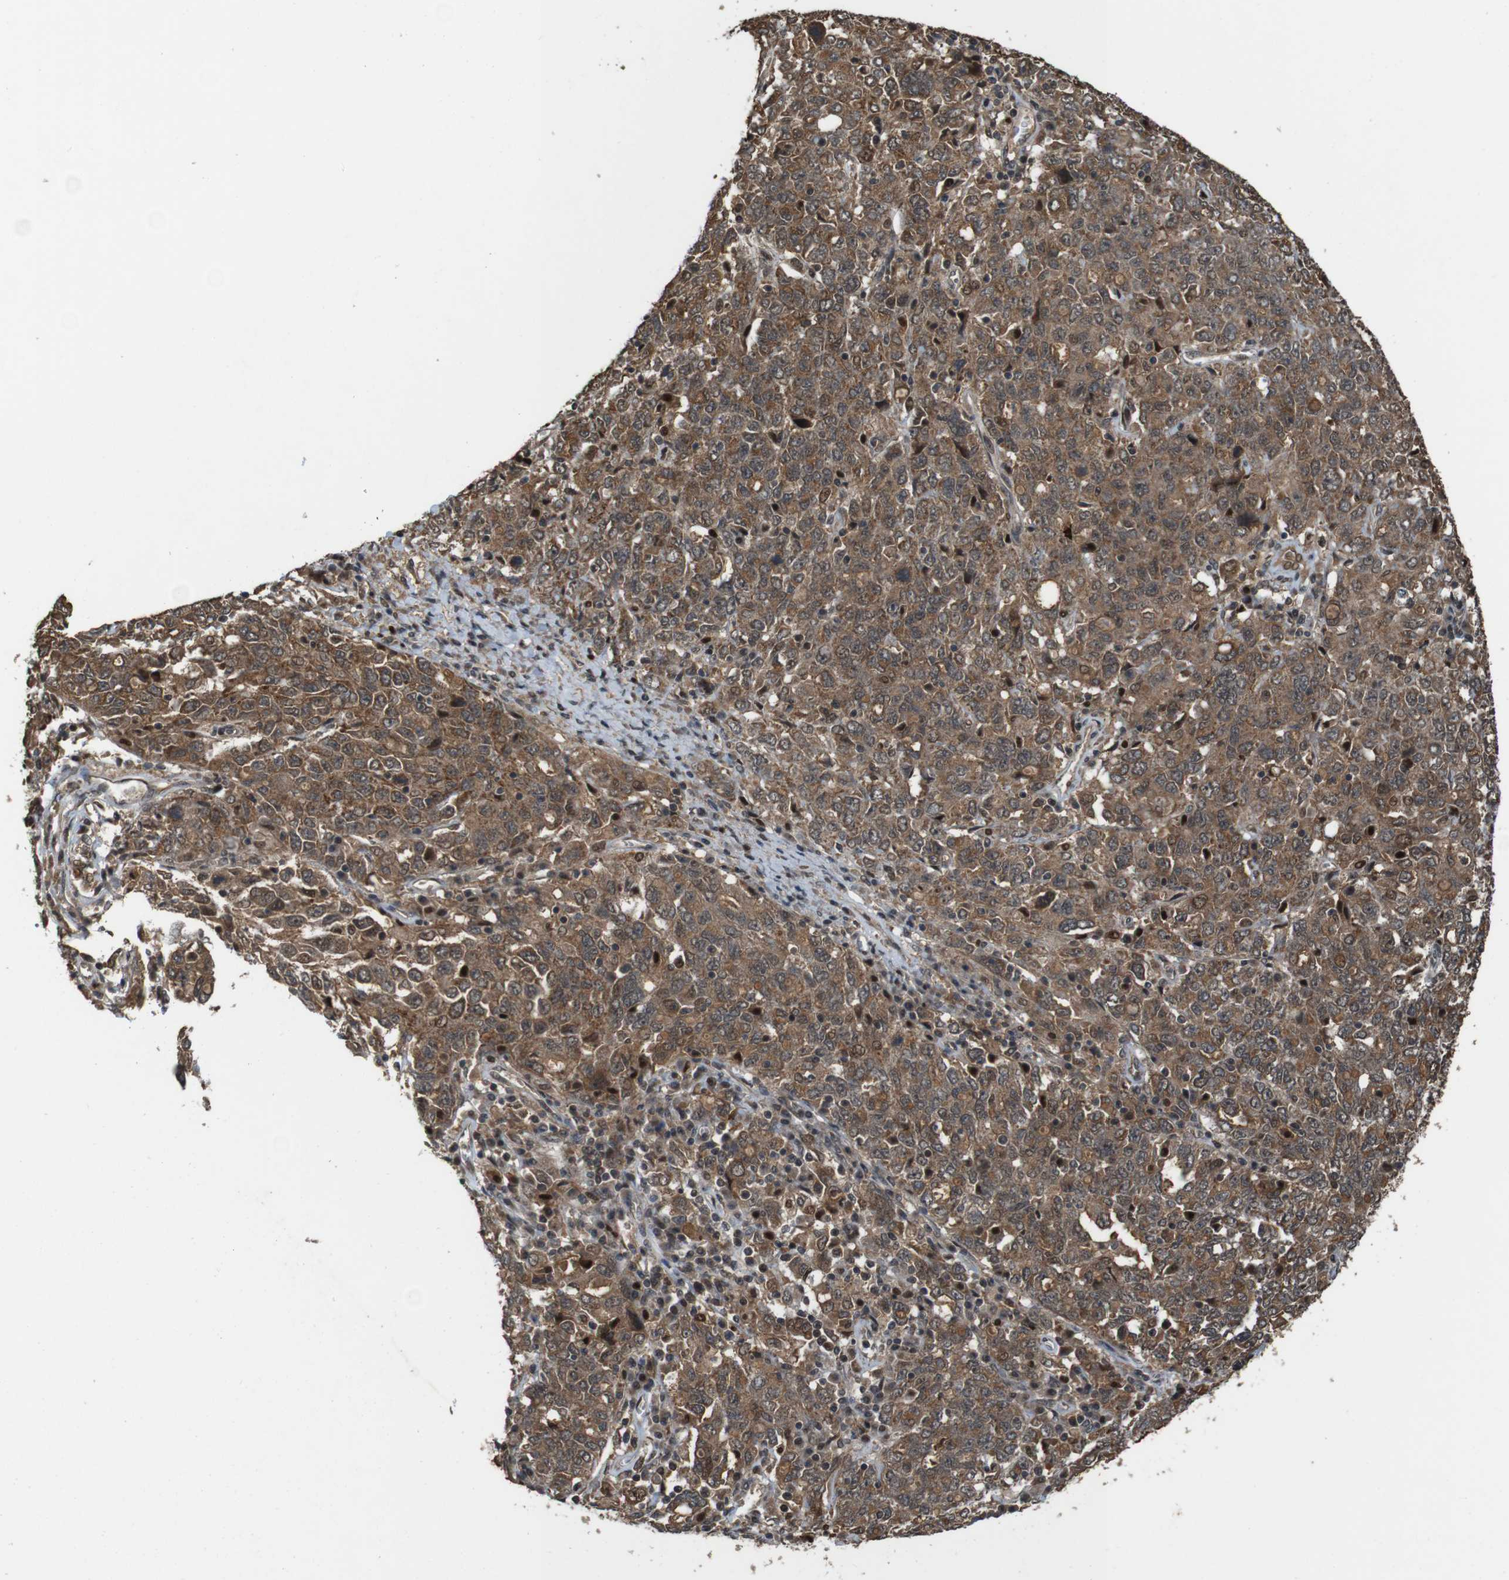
{"staining": {"intensity": "moderate", "quantity": ">75%", "location": "cytoplasmic/membranous,nuclear"}, "tissue": "ovarian cancer", "cell_type": "Tumor cells", "image_type": "cancer", "snomed": [{"axis": "morphology", "description": "Carcinoma, endometroid"}, {"axis": "topography", "description": "Ovary"}], "caption": "Tumor cells exhibit moderate cytoplasmic/membranous and nuclear expression in approximately >75% of cells in endometroid carcinoma (ovarian).", "gene": "CDC34", "patient": {"sex": "female", "age": 62}}